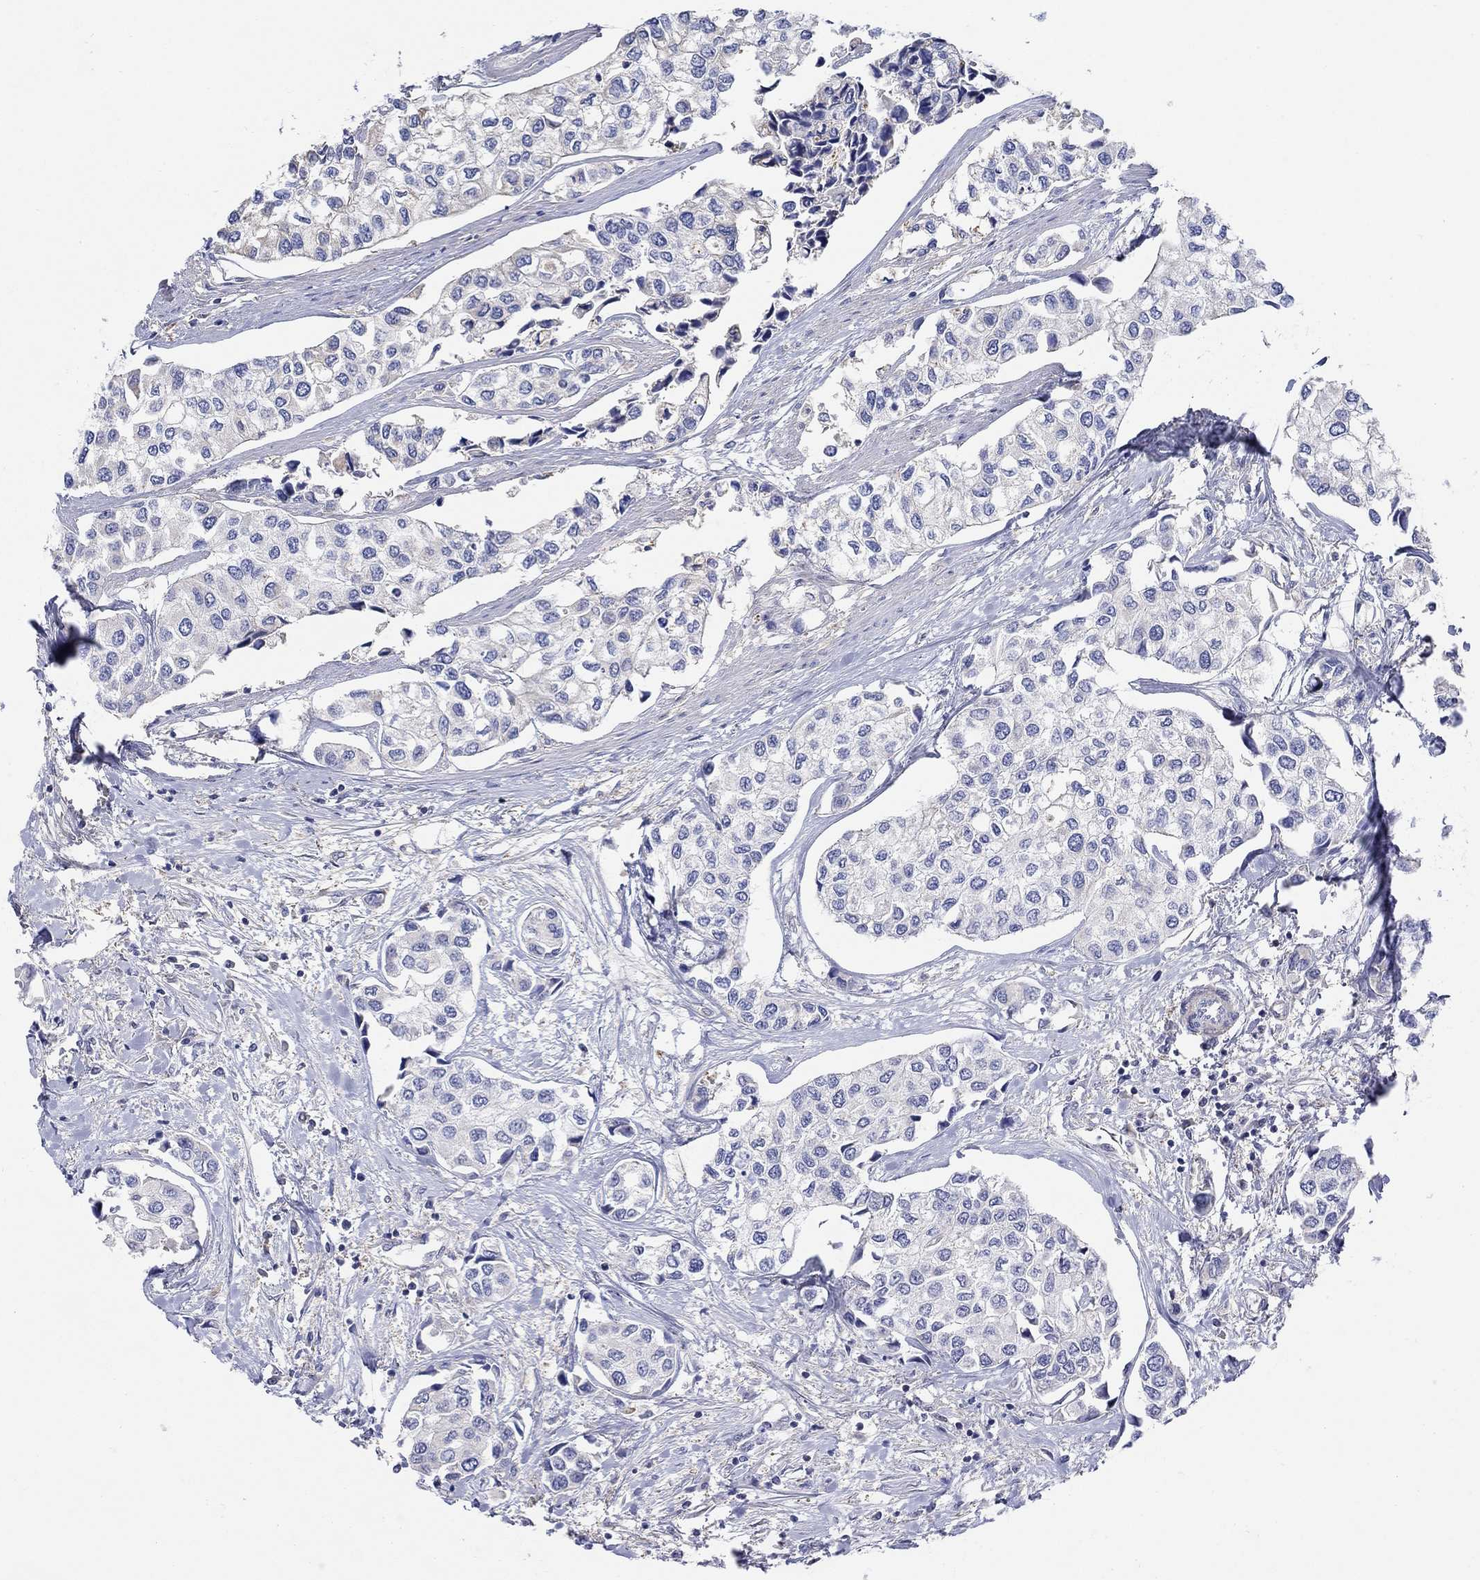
{"staining": {"intensity": "negative", "quantity": "none", "location": "none"}, "tissue": "urothelial cancer", "cell_type": "Tumor cells", "image_type": "cancer", "snomed": [{"axis": "morphology", "description": "Urothelial carcinoma, High grade"}, {"axis": "topography", "description": "Urinary bladder"}], "caption": "A histopathology image of human urothelial cancer is negative for staining in tumor cells.", "gene": "TEKT3", "patient": {"sex": "male", "age": 73}}